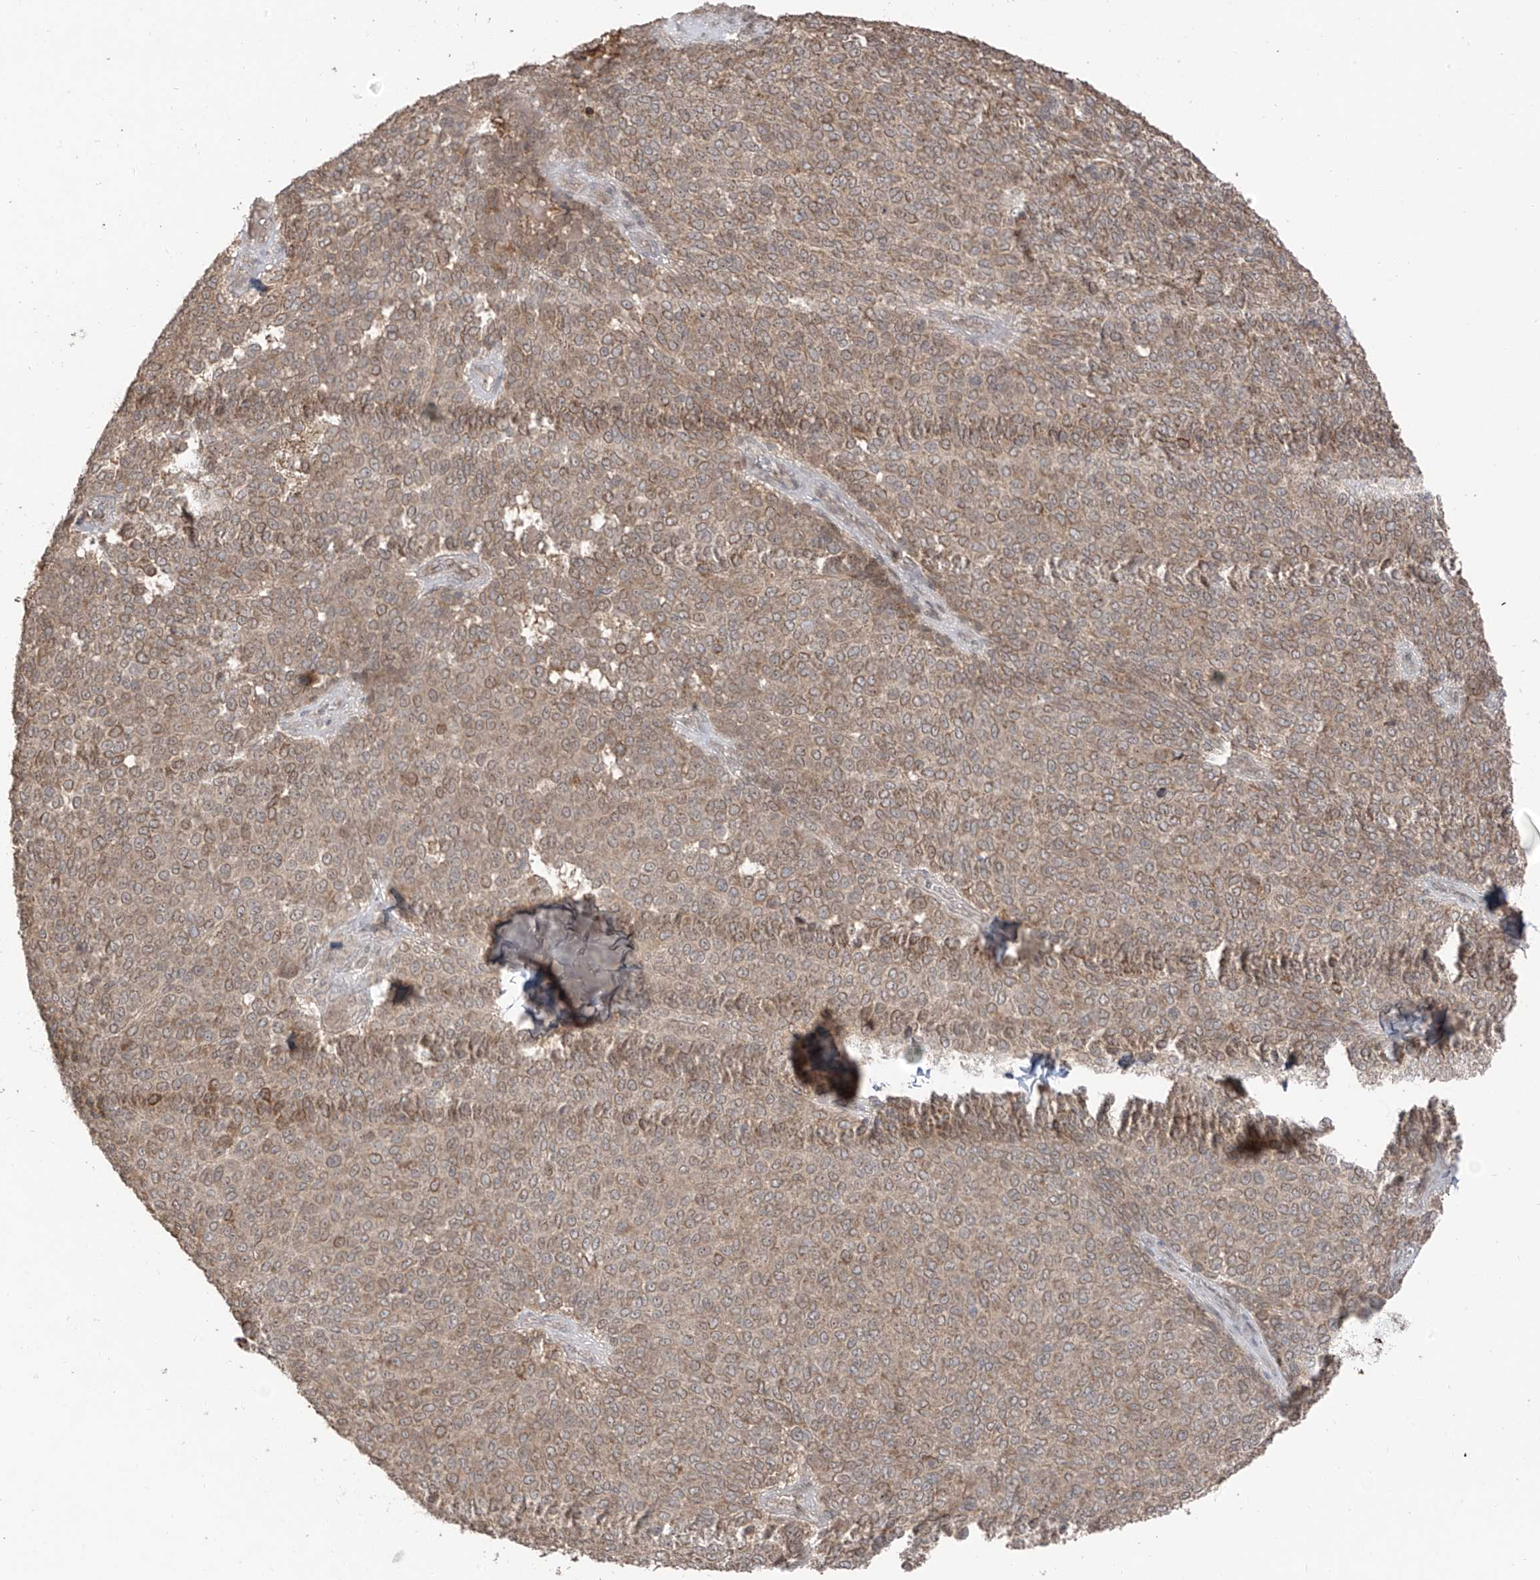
{"staining": {"intensity": "weak", "quantity": ">75%", "location": "cytoplasmic/membranous,nuclear"}, "tissue": "melanoma", "cell_type": "Tumor cells", "image_type": "cancer", "snomed": [{"axis": "morphology", "description": "Malignant melanoma, NOS"}, {"axis": "topography", "description": "Skin"}], "caption": "Tumor cells exhibit weak cytoplasmic/membranous and nuclear positivity in approximately >75% of cells in melanoma.", "gene": "COLGALT2", "patient": {"sex": "male", "age": 49}}